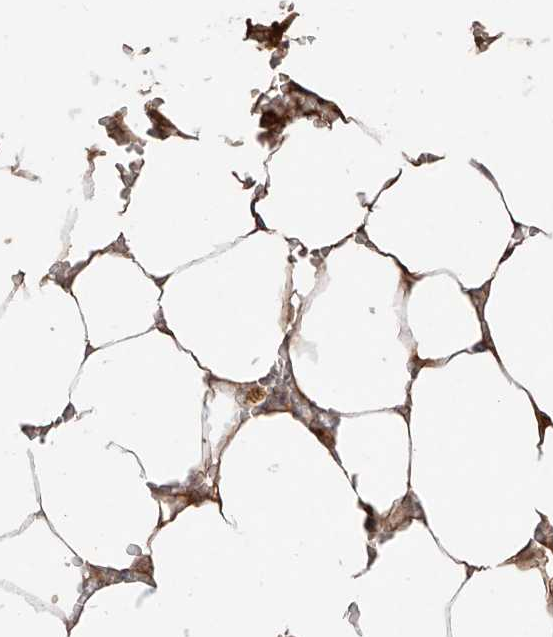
{"staining": {"intensity": "moderate", "quantity": "25%-75%", "location": "cytoplasmic/membranous"}, "tissue": "bone marrow", "cell_type": "Hematopoietic cells", "image_type": "normal", "snomed": [{"axis": "morphology", "description": "Normal tissue, NOS"}, {"axis": "topography", "description": "Bone marrow"}], "caption": "DAB (3,3'-diaminobenzidine) immunohistochemical staining of normal human bone marrow exhibits moderate cytoplasmic/membranous protein positivity in about 25%-75% of hematopoietic cells. The staining was performed using DAB (3,3'-diaminobenzidine) to visualize the protein expression in brown, while the nuclei were stained in blue with hematoxylin (Magnification: 20x).", "gene": "FUCA2", "patient": {"sex": "male", "age": 70}}